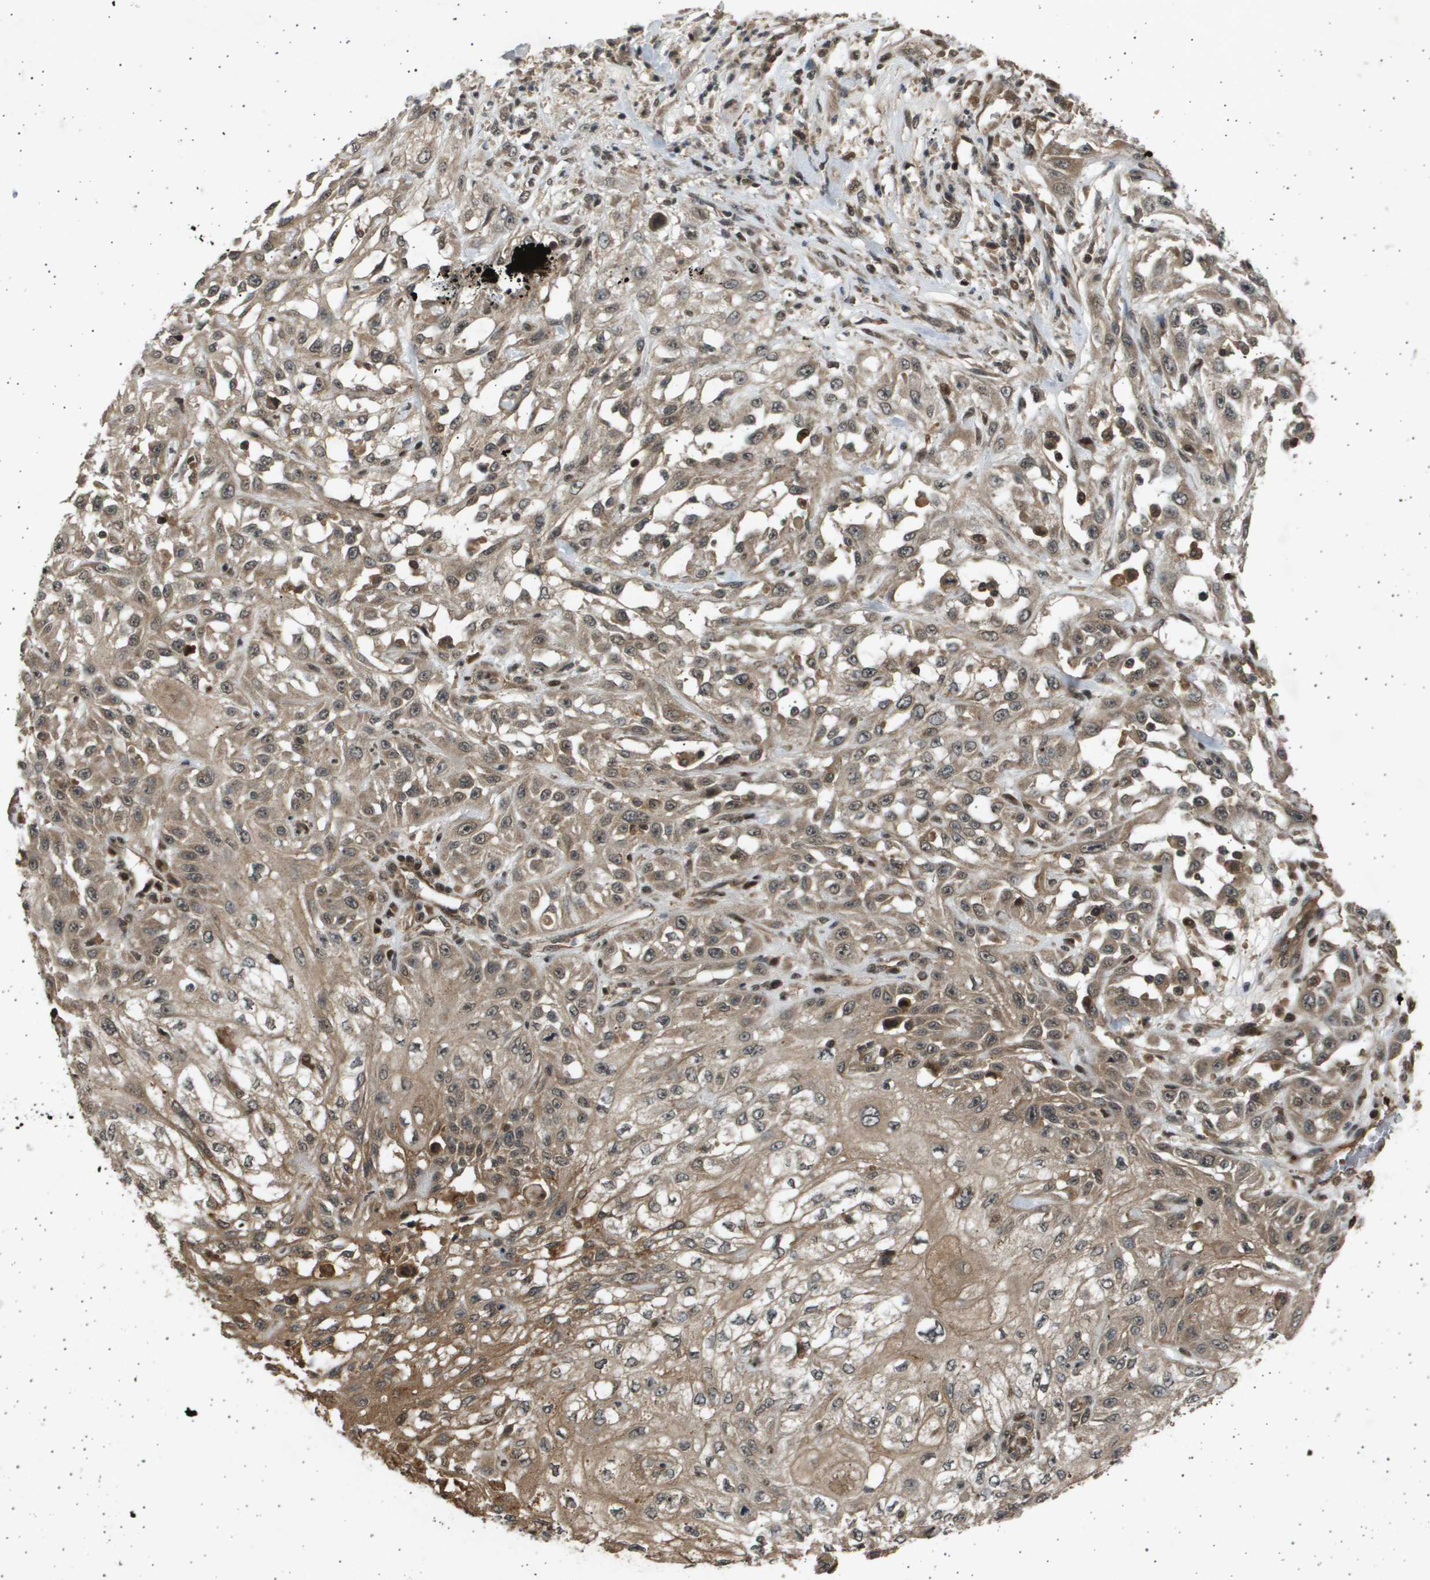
{"staining": {"intensity": "moderate", "quantity": ">75%", "location": "cytoplasmic/membranous,nuclear"}, "tissue": "skin cancer", "cell_type": "Tumor cells", "image_type": "cancer", "snomed": [{"axis": "morphology", "description": "Squamous cell carcinoma, NOS"}, {"axis": "morphology", "description": "Squamous cell carcinoma, metastatic, NOS"}, {"axis": "topography", "description": "Skin"}, {"axis": "topography", "description": "Lymph node"}], "caption": "Immunohistochemistry (DAB (3,3'-diaminobenzidine)) staining of human skin cancer (metastatic squamous cell carcinoma) shows moderate cytoplasmic/membranous and nuclear protein staining in approximately >75% of tumor cells.", "gene": "TNRC6A", "patient": {"sex": "male", "age": 75}}